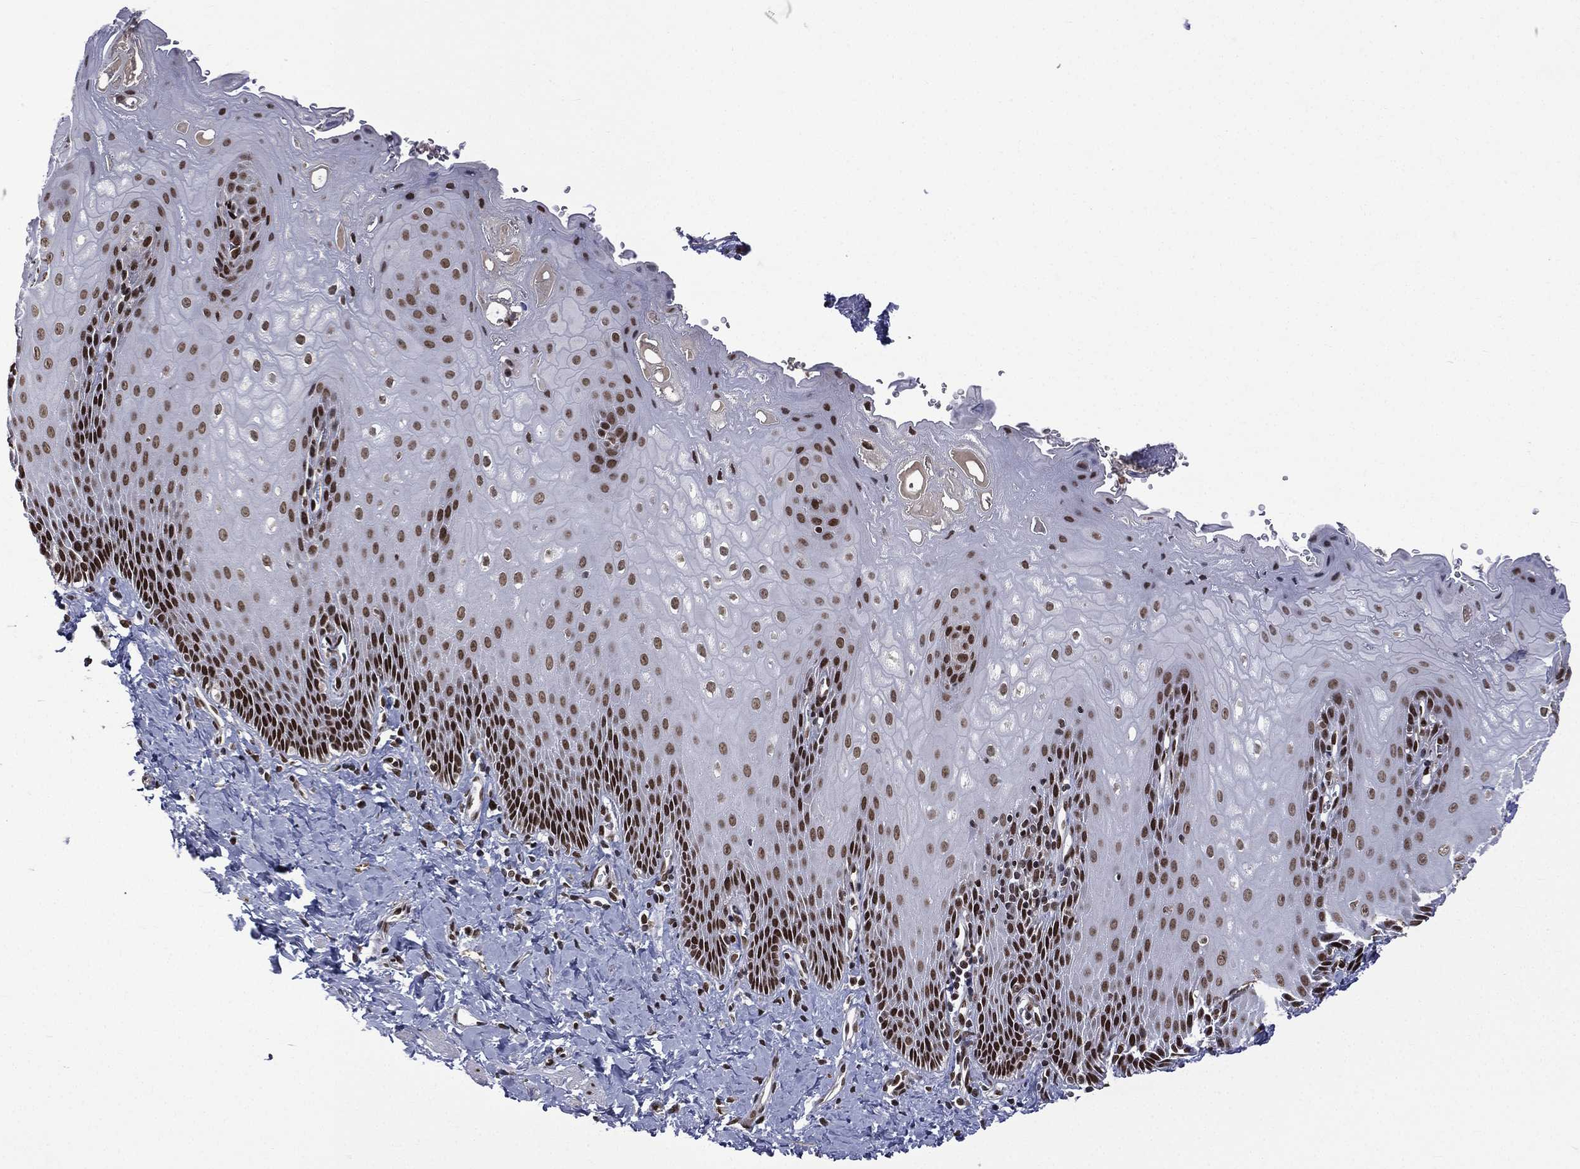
{"staining": {"intensity": "strong", "quantity": "25%-75%", "location": "nuclear"}, "tissue": "esophagus", "cell_type": "Squamous epithelial cells", "image_type": "normal", "snomed": [{"axis": "morphology", "description": "Normal tissue, NOS"}, {"axis": "topography", "description": "Esophagus"}], "caption": "Immunohistochemical staining of unremarkable esophagus displays 25%-75% levels of strong nuclear protein staining in approximately 25%-75% of squamous epithelial cells.", "gene": "C5orf24", "patient": {"sex": "male", "age": 64}}